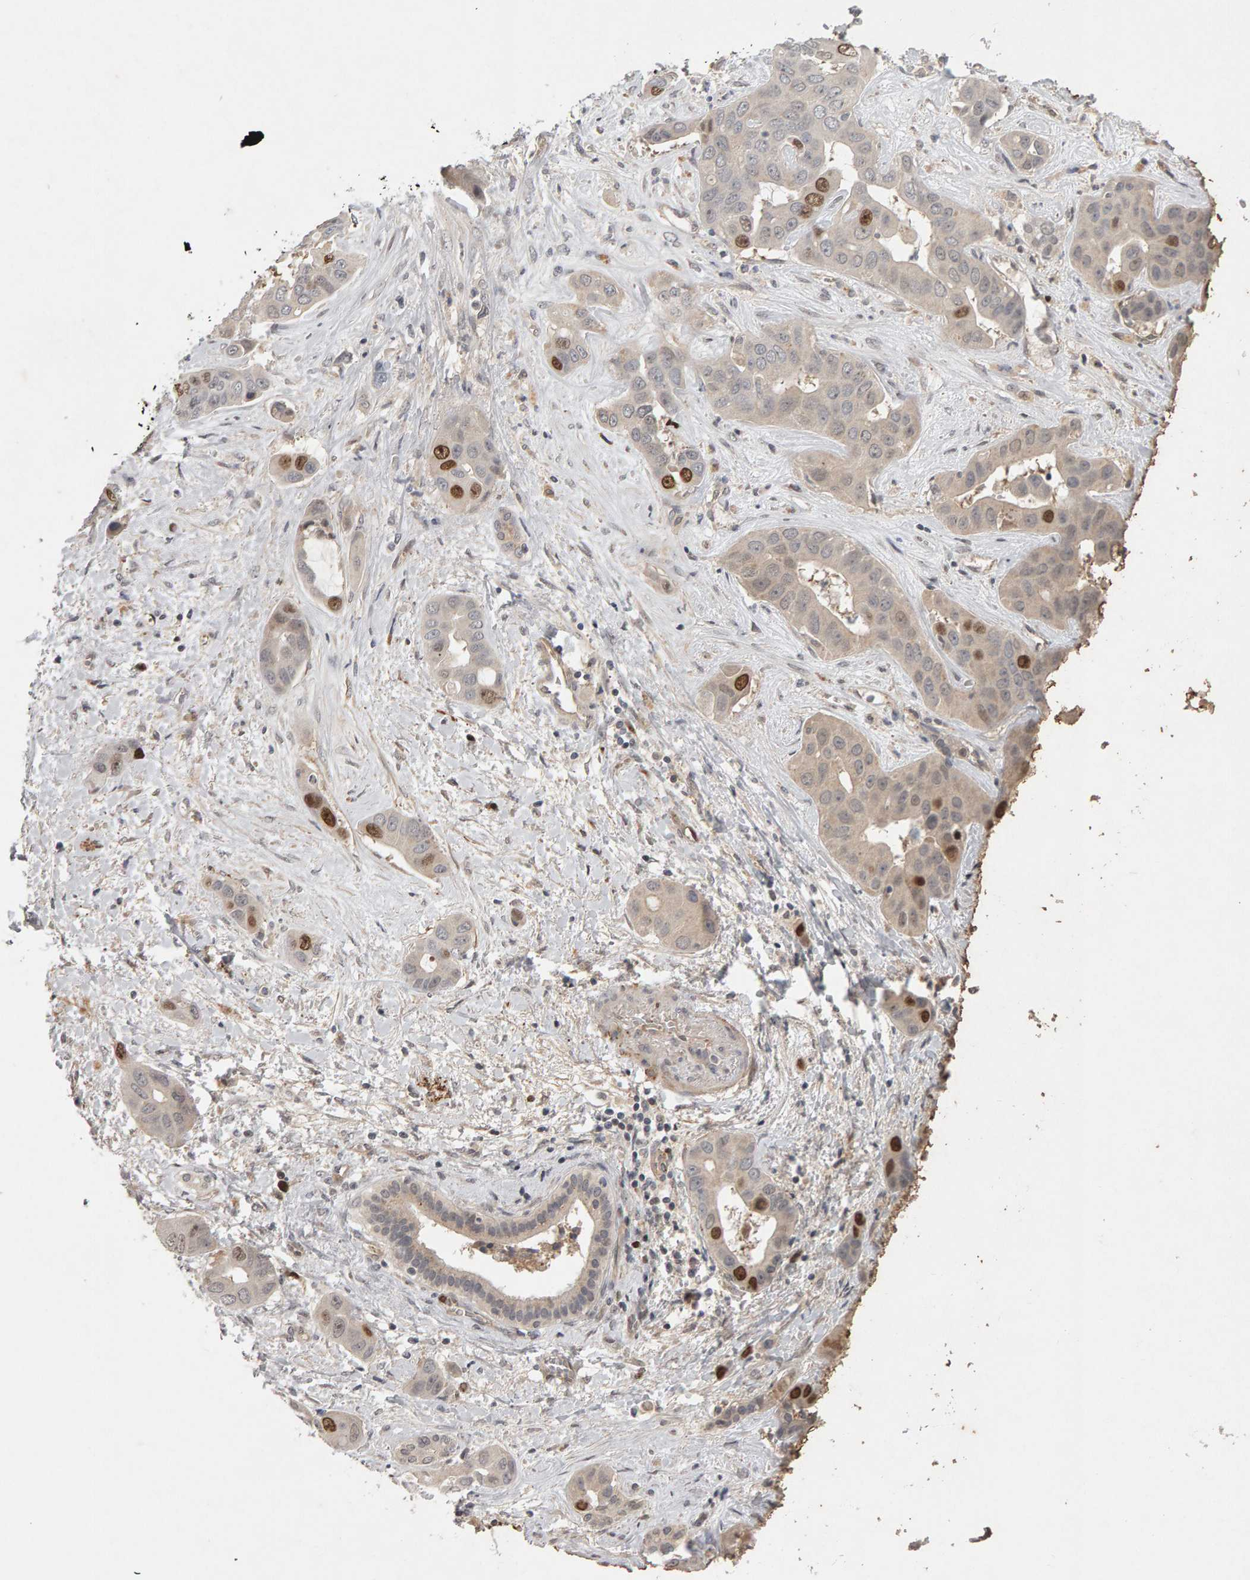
{"staining": {"intensity": "strong", "quantity": "<25%", "location": "nuclear"}, "tissue": "liver cancer", "cell_type": "Tumor cells", "image_type": "cancer", "snomed": [{"axis": "morphology", "description": "Cholangiocarcinoma"}, {"axis": "topography", "description": "Liver"}], "caption": "An immunohistochemistry (IHC) image of tumor tissue is shown. Protein staining in brown shows strong nuclear positivity in liver cancer (cholangiocarcinoma) within tumor cells. (IHC, brightfield microscopy, high magnification).", "gene": "CDCA5", "patient": {"sex": "female", "age": 52}}